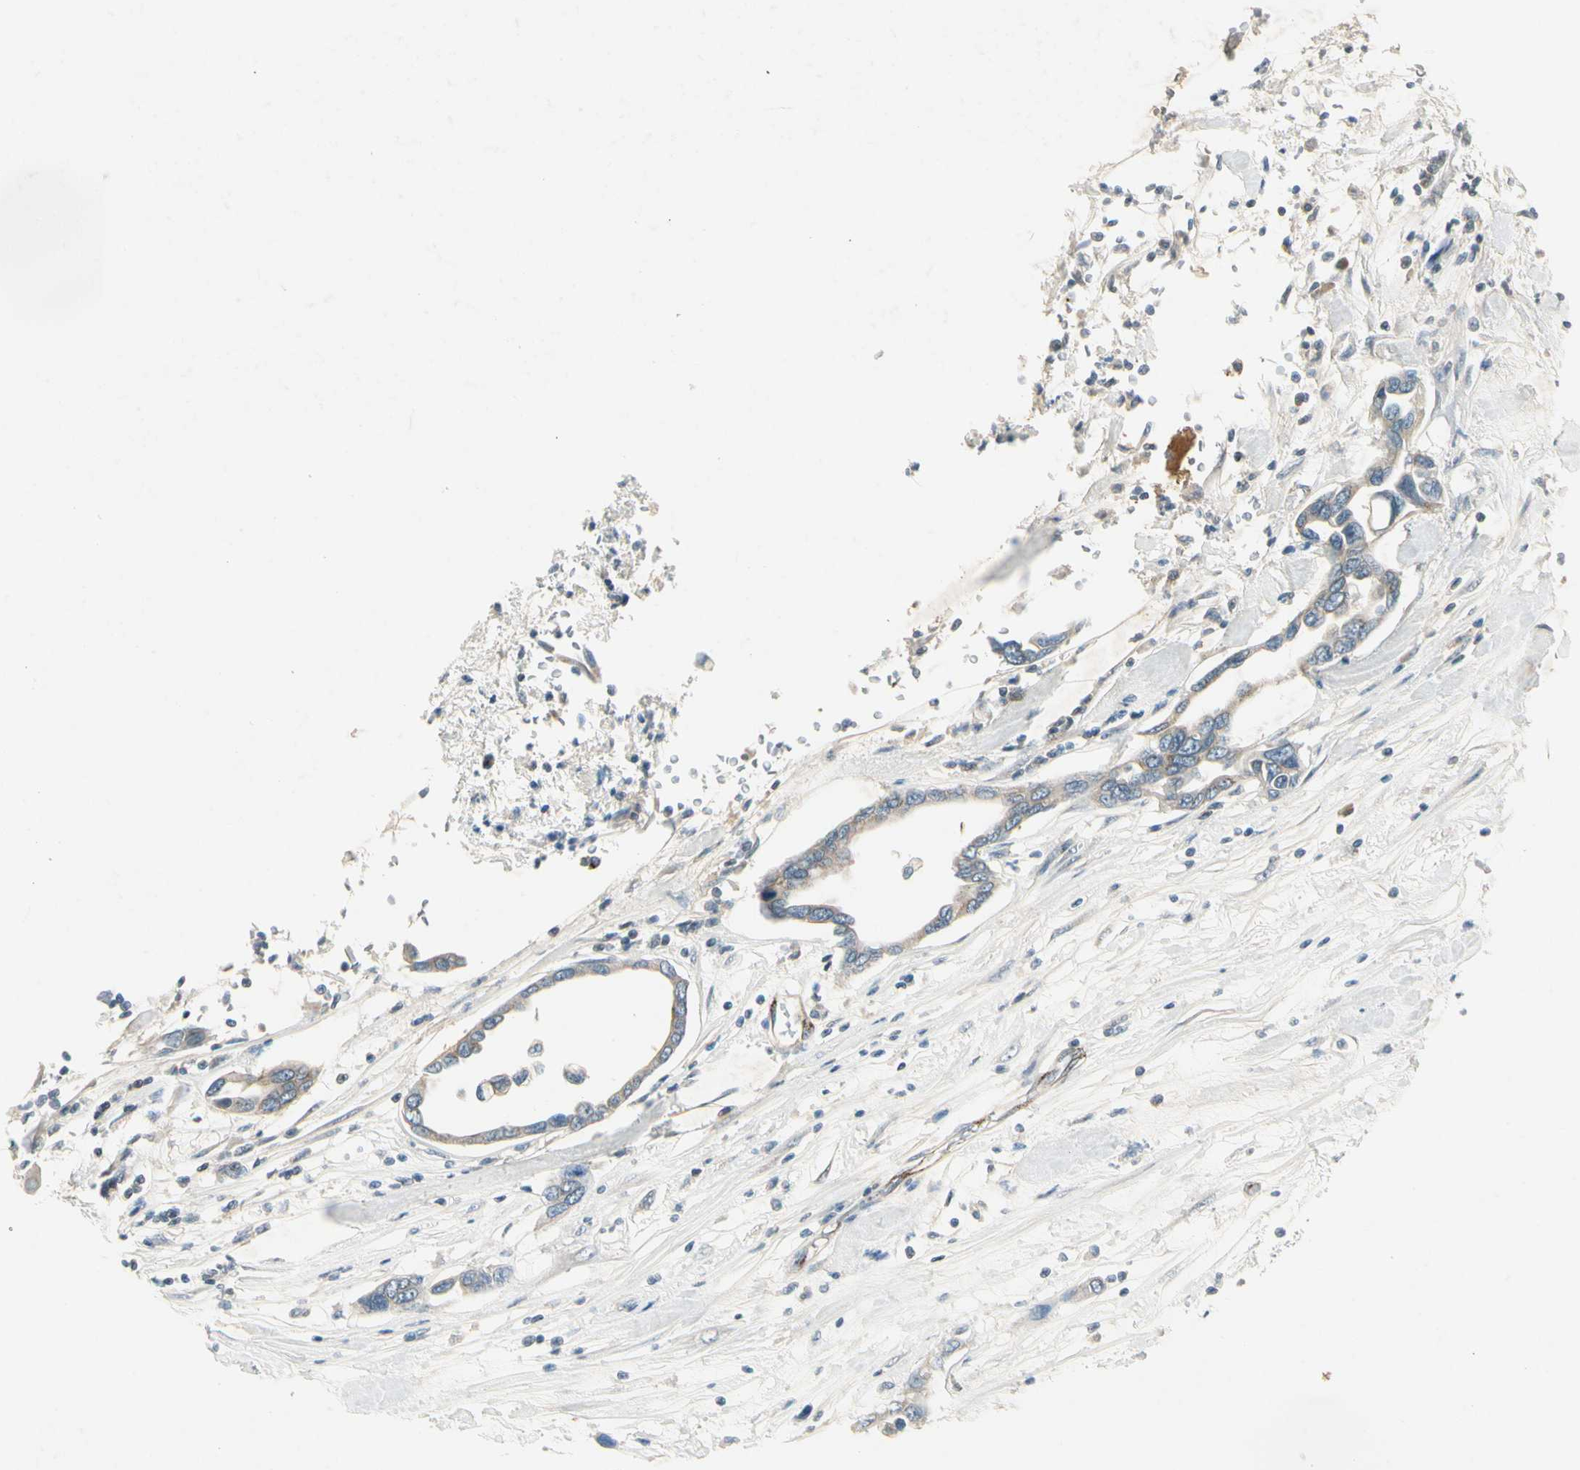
{"staining": {"intensity": "weak", "quantity": ">75%", "location": "cytoplasmic/membranous"}, "tissue": "pancreatic cancer", "cell_type": "Tumor cells", "image_type": "cancer", "snomed": [{"axis": "morphology", "description": "Adenocarcinoma, NOS"}, {"axis": "topography", "description": "Pancreas"}], "caption": "Tumor cells display low levels of weak cytoplasmic/membranous expression in approximately >75% of cells in adenocarcinoma (pancreatic). (brown staining indicates protein expression, while blue staining denotes nuclei).", "gene": "MANSC1", "patient": {"sex": "female", "age": 57}}